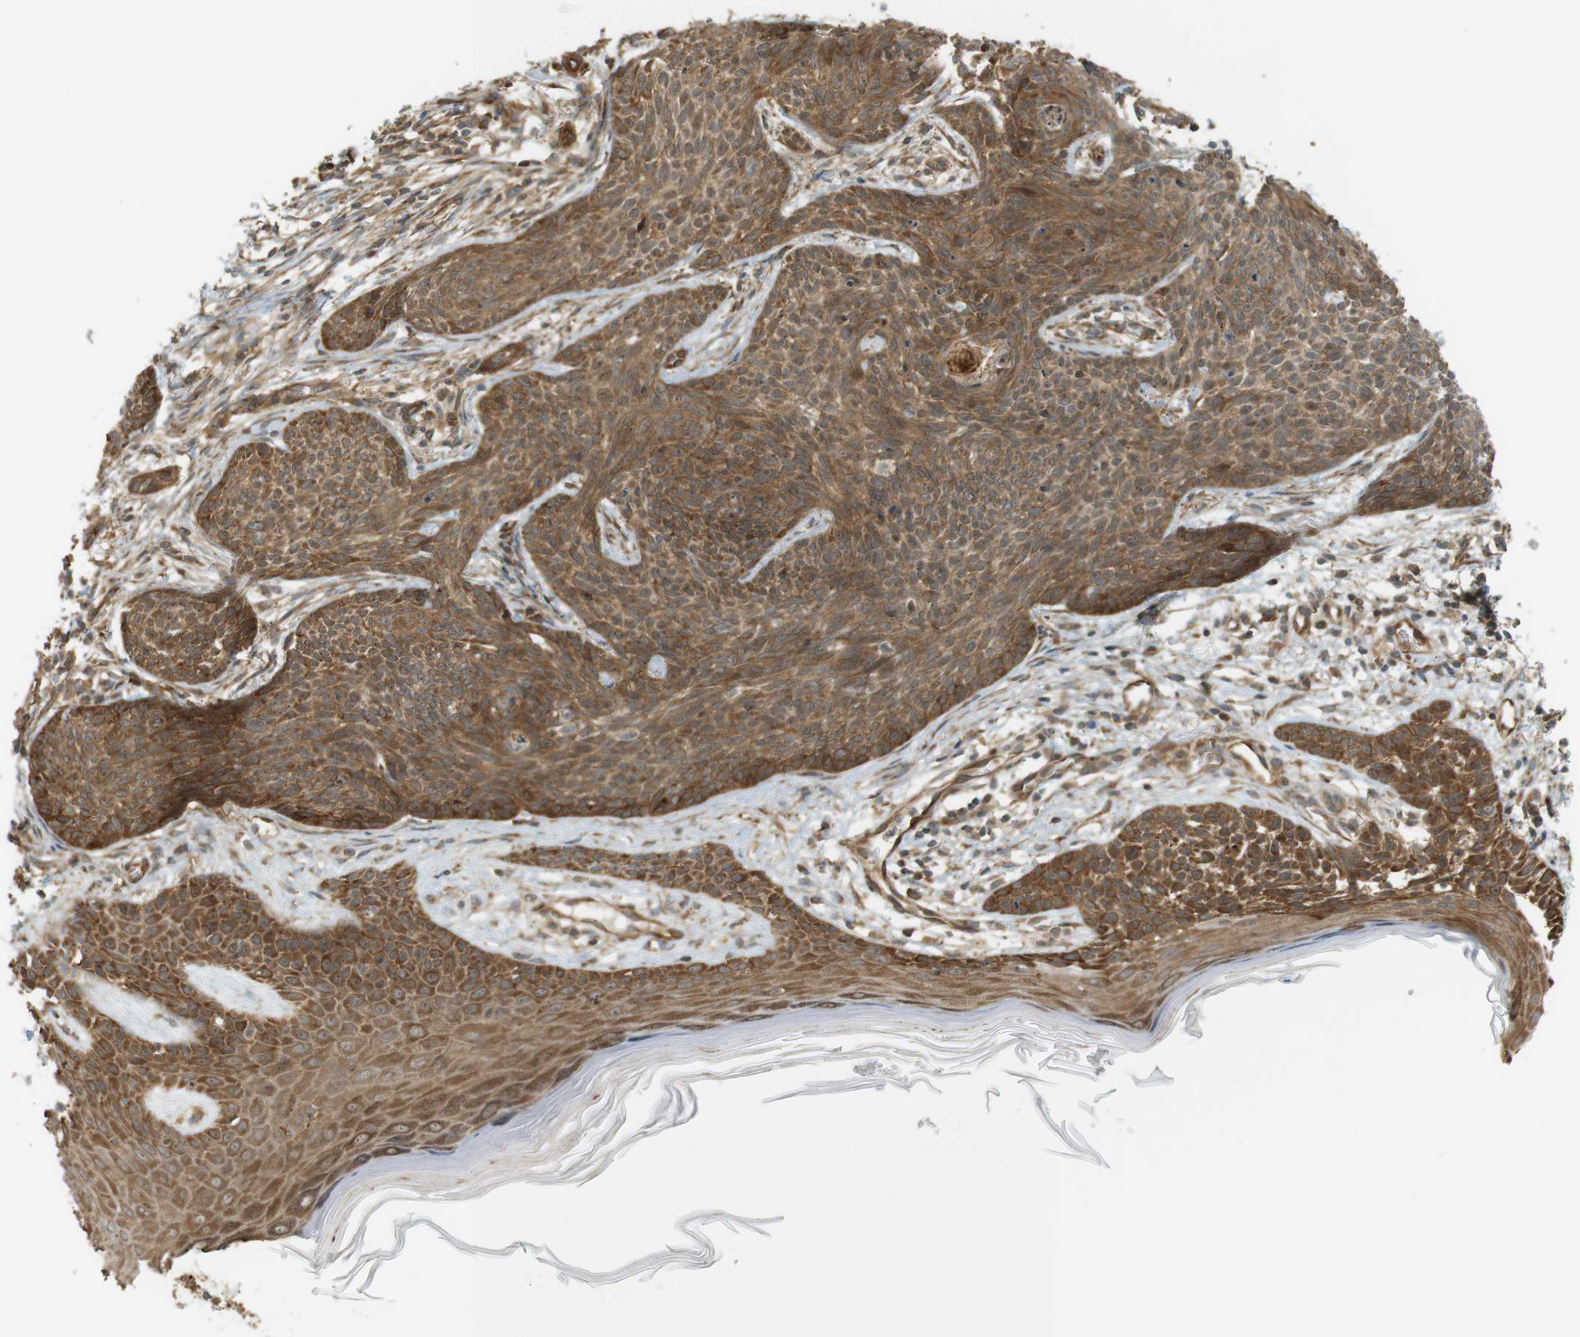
{"staining": {"intensity": "moderate", "quantity": ">75%", "location": "cytoplasmic/membranous,nuclear"}, "tissue": "skin cancer", "cell_type": "Tumor cells", "image_type": "cancer", "snomed": [{"axis": "morphology", "description": "Basal cell carcinoma"}, {"axis": "topography", "description": "Skin"}], "caption": "Brown immunohistochemical staining in skin cancer demonstrates moderate cytoplasmic/membranous and nuclear expression in approximately >75% of tumor cells.", "gene": "PA2G4", "patient": {"sex": "female", "age": 59}}